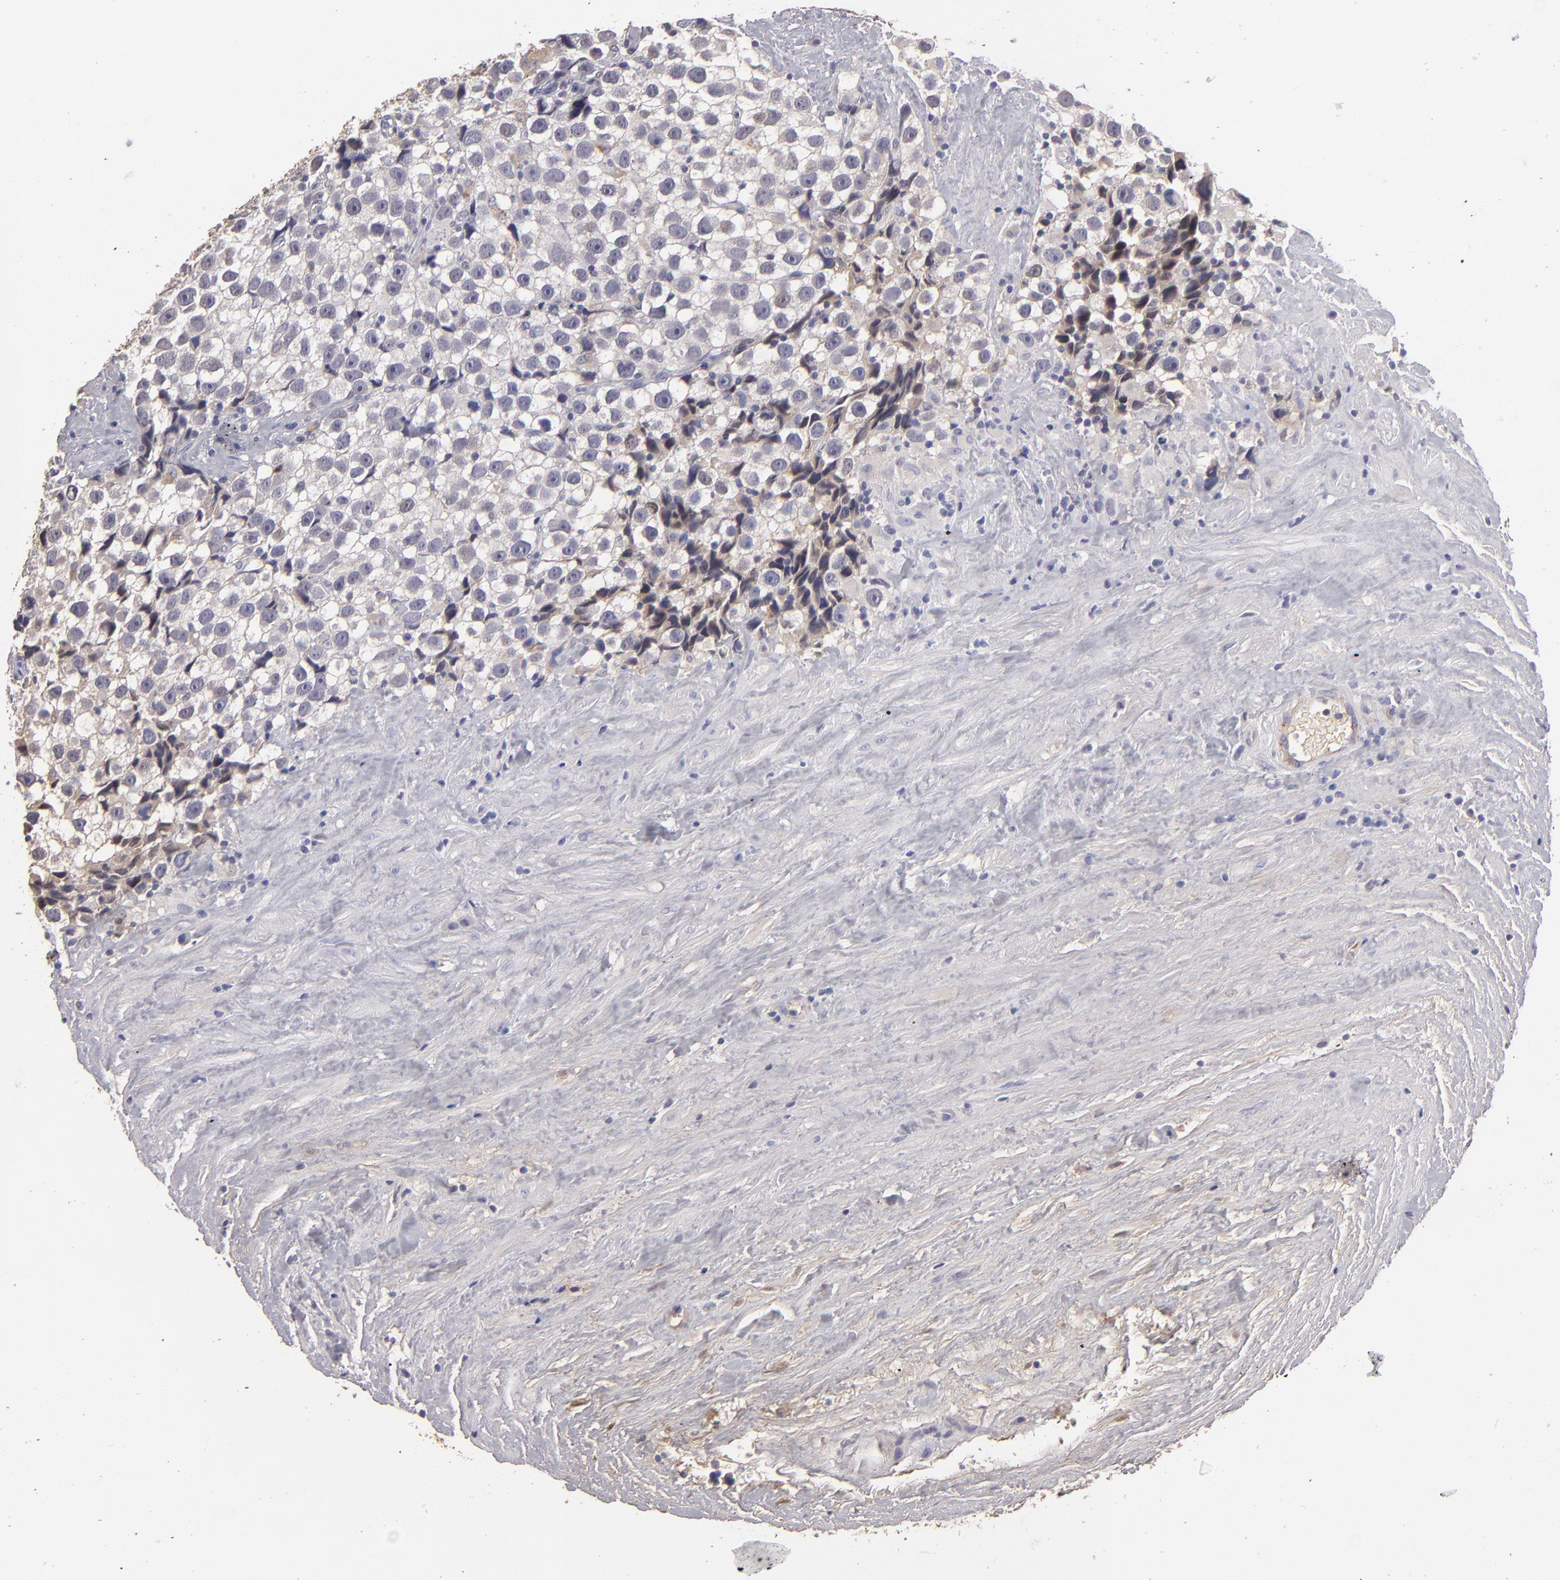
{"staining": {"intensity": "moderate", "quantity": "<25%", "location": "cytoplasmic/membranous"}, "tissue": "testis cancer", "cell_type": "Tumor cells", "image_type": "cancer", "snomed": [{"axis": "morphology", "description": "Seminoma, NOS"}, {"axis": "topography", "description": "Testis"}], "caption": "Tumor cells display low levels of moderate cytoplasmic/membranous expression in approximately <25% of cells in seminoma (testis). The staining is performed using DAB brown chromogen to label protein expression. The nuclei are counter-stained blue using hematoxylin.", "gene": "ABCC4", "patient": {"sex": "male", "age": 43}}